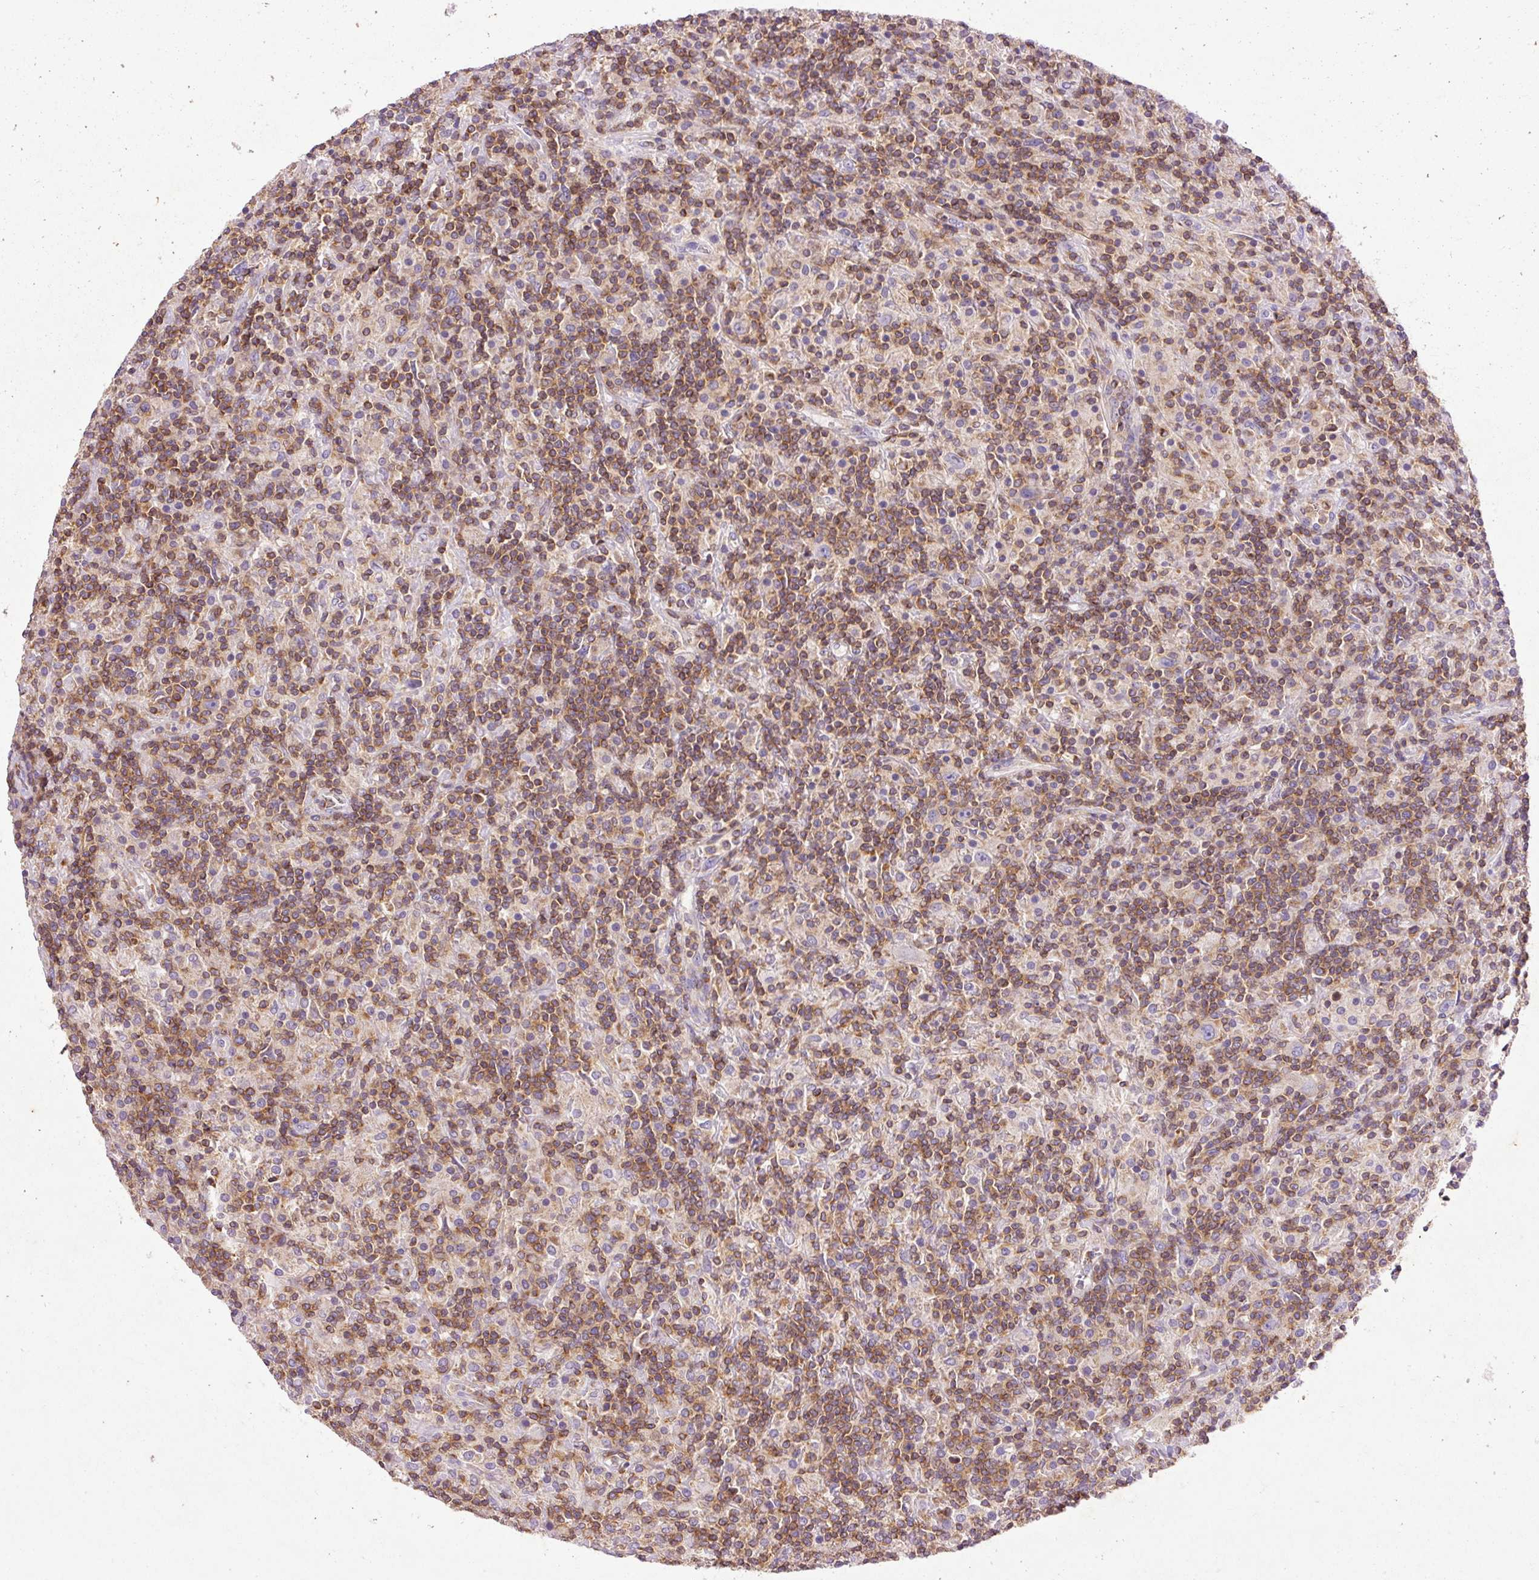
{"staining": {"intensity": "negative", "quantity": "none", "location": "none"}, "tissue": "lymphoma", "cell_type": "Tumor cells", "image_type": "cancer", "snomed": [{"axis": "morphology", "description": "Hodgkin's disease, NOS"}, {"axis": "topography", "description": "Lymph node"}], "caption": "Immunohistochemistry histopathology image of neoplastic tissue: lymphoma stained with DAB (3,3'-diaminobenzidine) demonstrates no significant protein positivity in tumor cells. Brightfield microscopy of immunohistochemistry (IHC) stained with DAB (brown) and hematoxylin (blue), captured at high magnification.", "gene": "IMMT", "patient": {"sex": "male", "age": 70}}